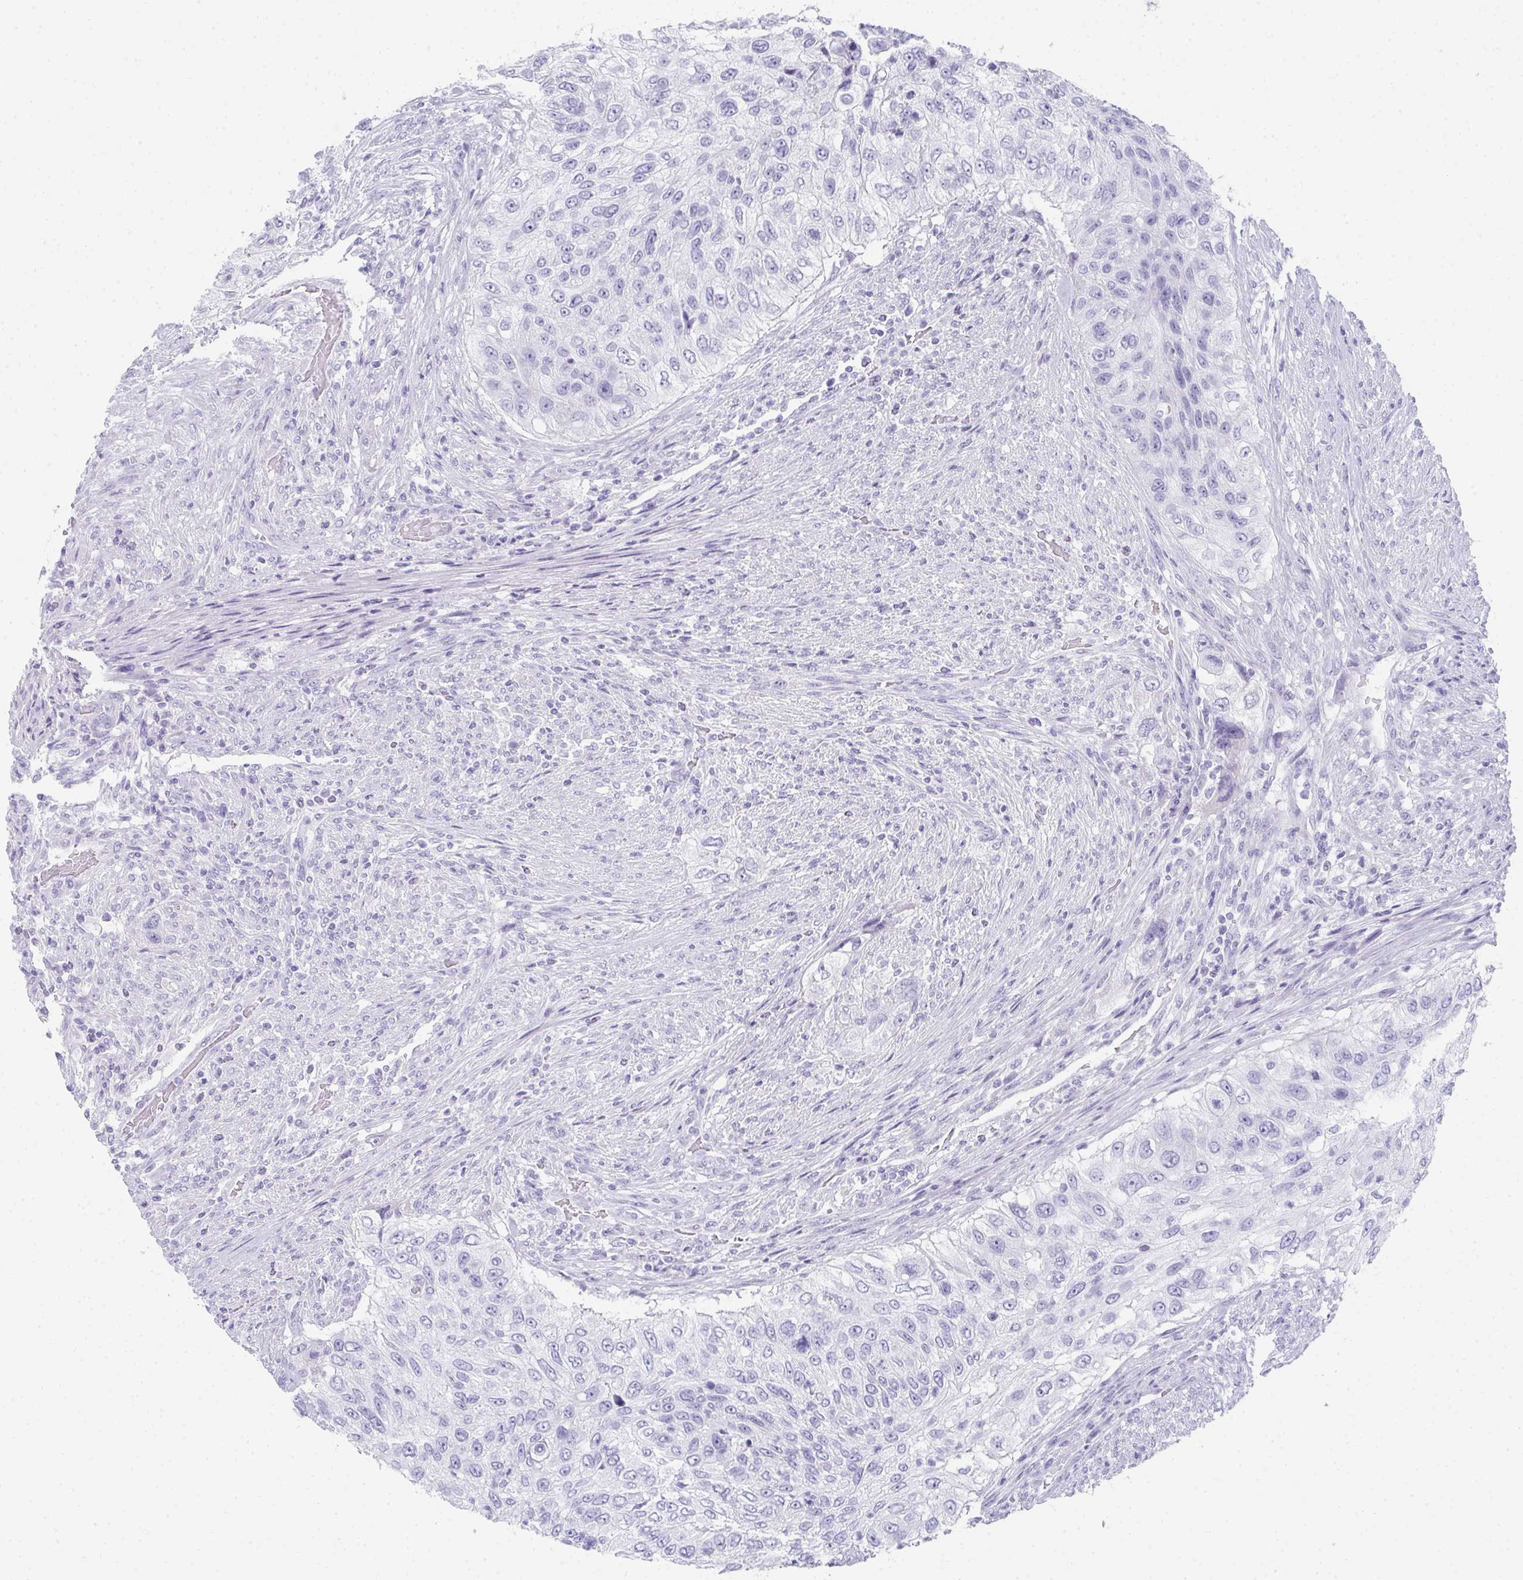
{"staining": {"intensity": "negative", "quantity": "none", "location": "none"}, "tissue": "urothelial cancer", "cell_type": "Tumor cells", "image_type": "cancer", "snomed": [{"axis": "morphology", "description": "Urothelial carcinoma, High grade"}, {"axis": "topography", "description": "Urinary bladder"}], "caption": "Tumor cells show no significant staining in urothelial carcinoma (high-grade).", "gene": "RLF", "patient": {"sex": "female", "age": 60}}